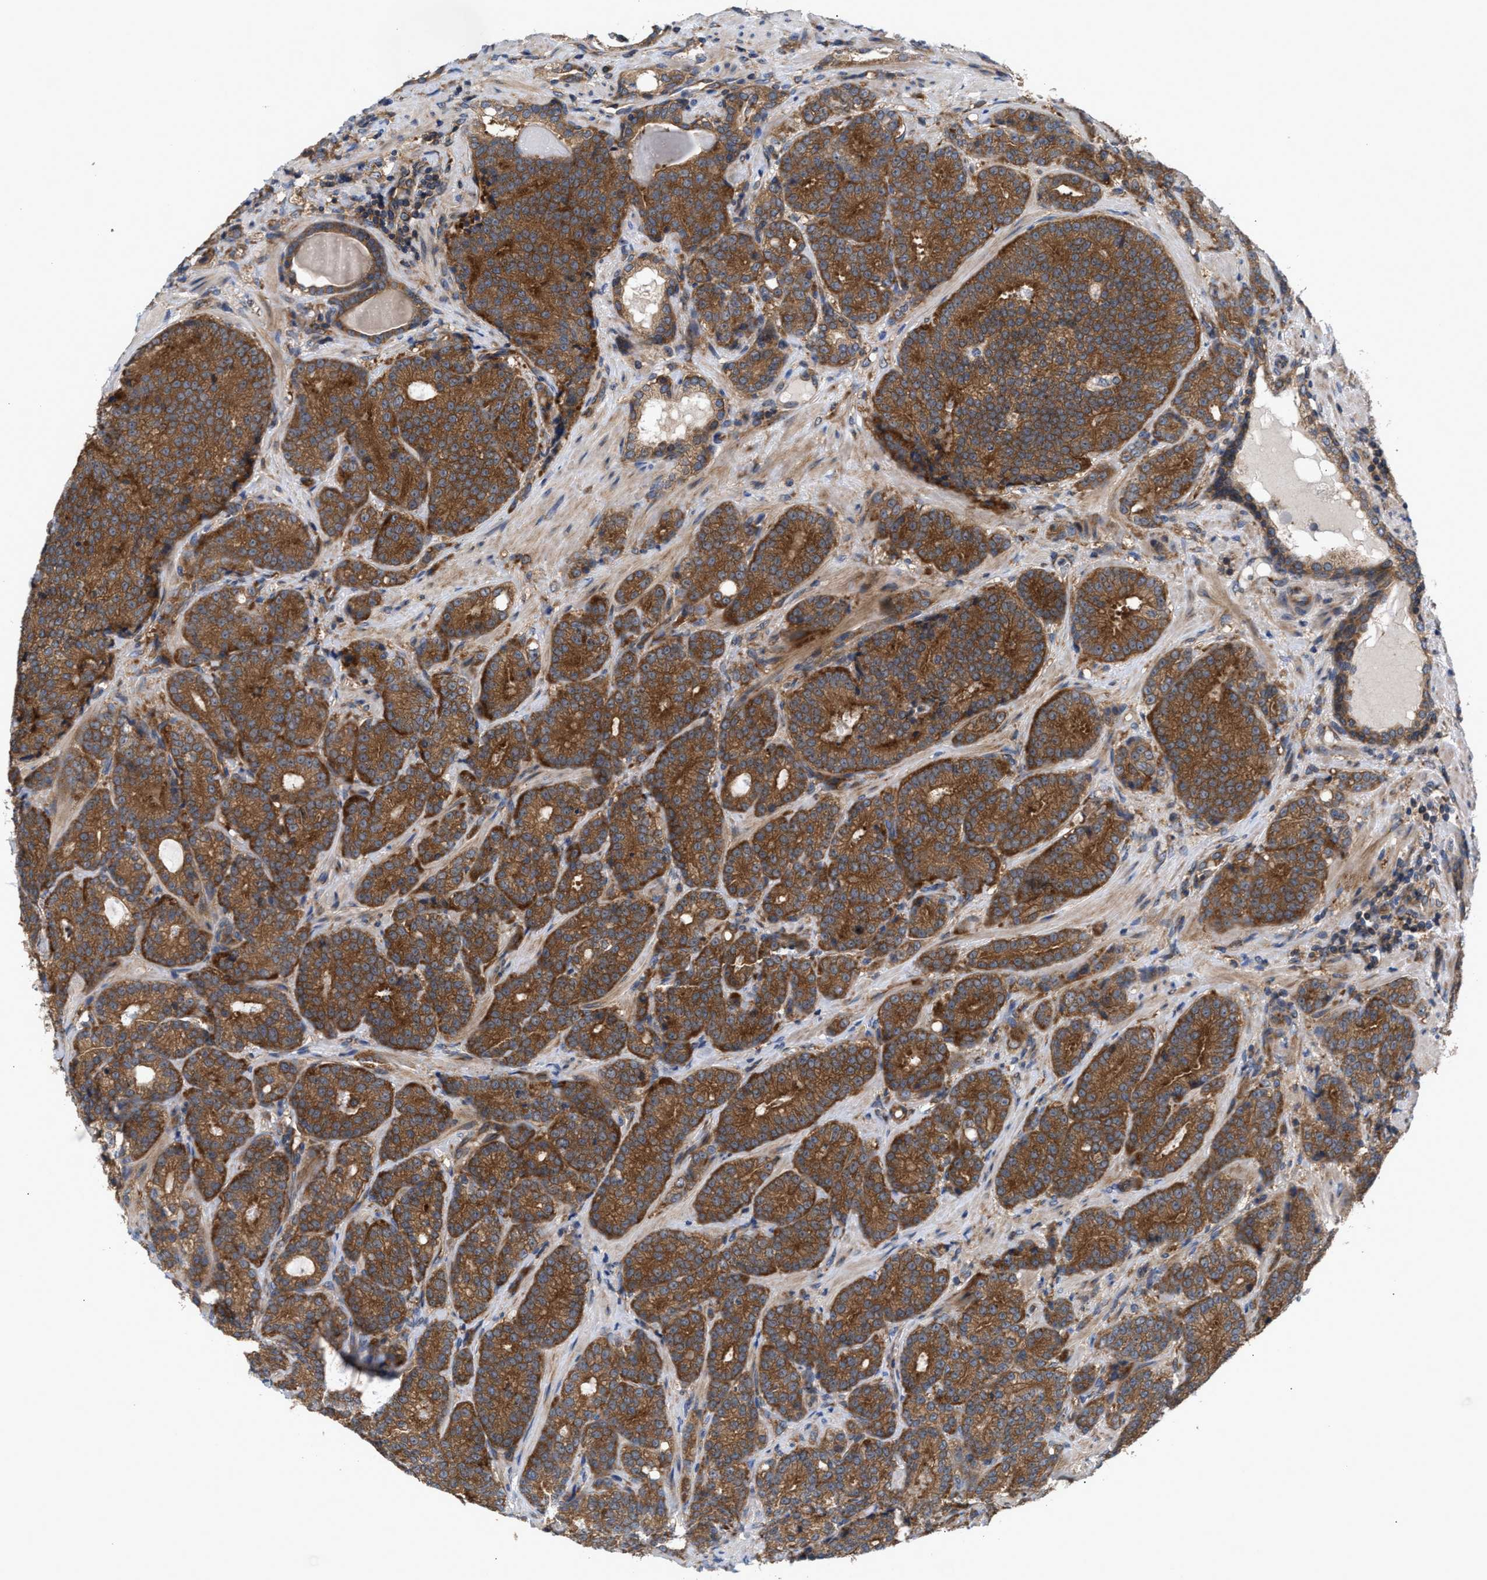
{"staining": {"intensity": "strong", "quantity": ">75%", "location": "cytoplasmic/membranous"}, "tissue": "prostate cancer", "cell_type": "Tumor cells", "image_type": "cancer", "snomed": [{"axis": "morphology", "description": "Adenocarcinoma, High grade"}, {"axis": "topography", "description": "Prostate"}], "caption": "This histopathology image demonstrates IHC staining of prostate adenocarcinoma (high-grade), with high strong cytoplasmic/membranous positivity in about >75% of tumor cells.", "gene": "LAPTM4B", "patient": {"sex": "male", "age": 61}}